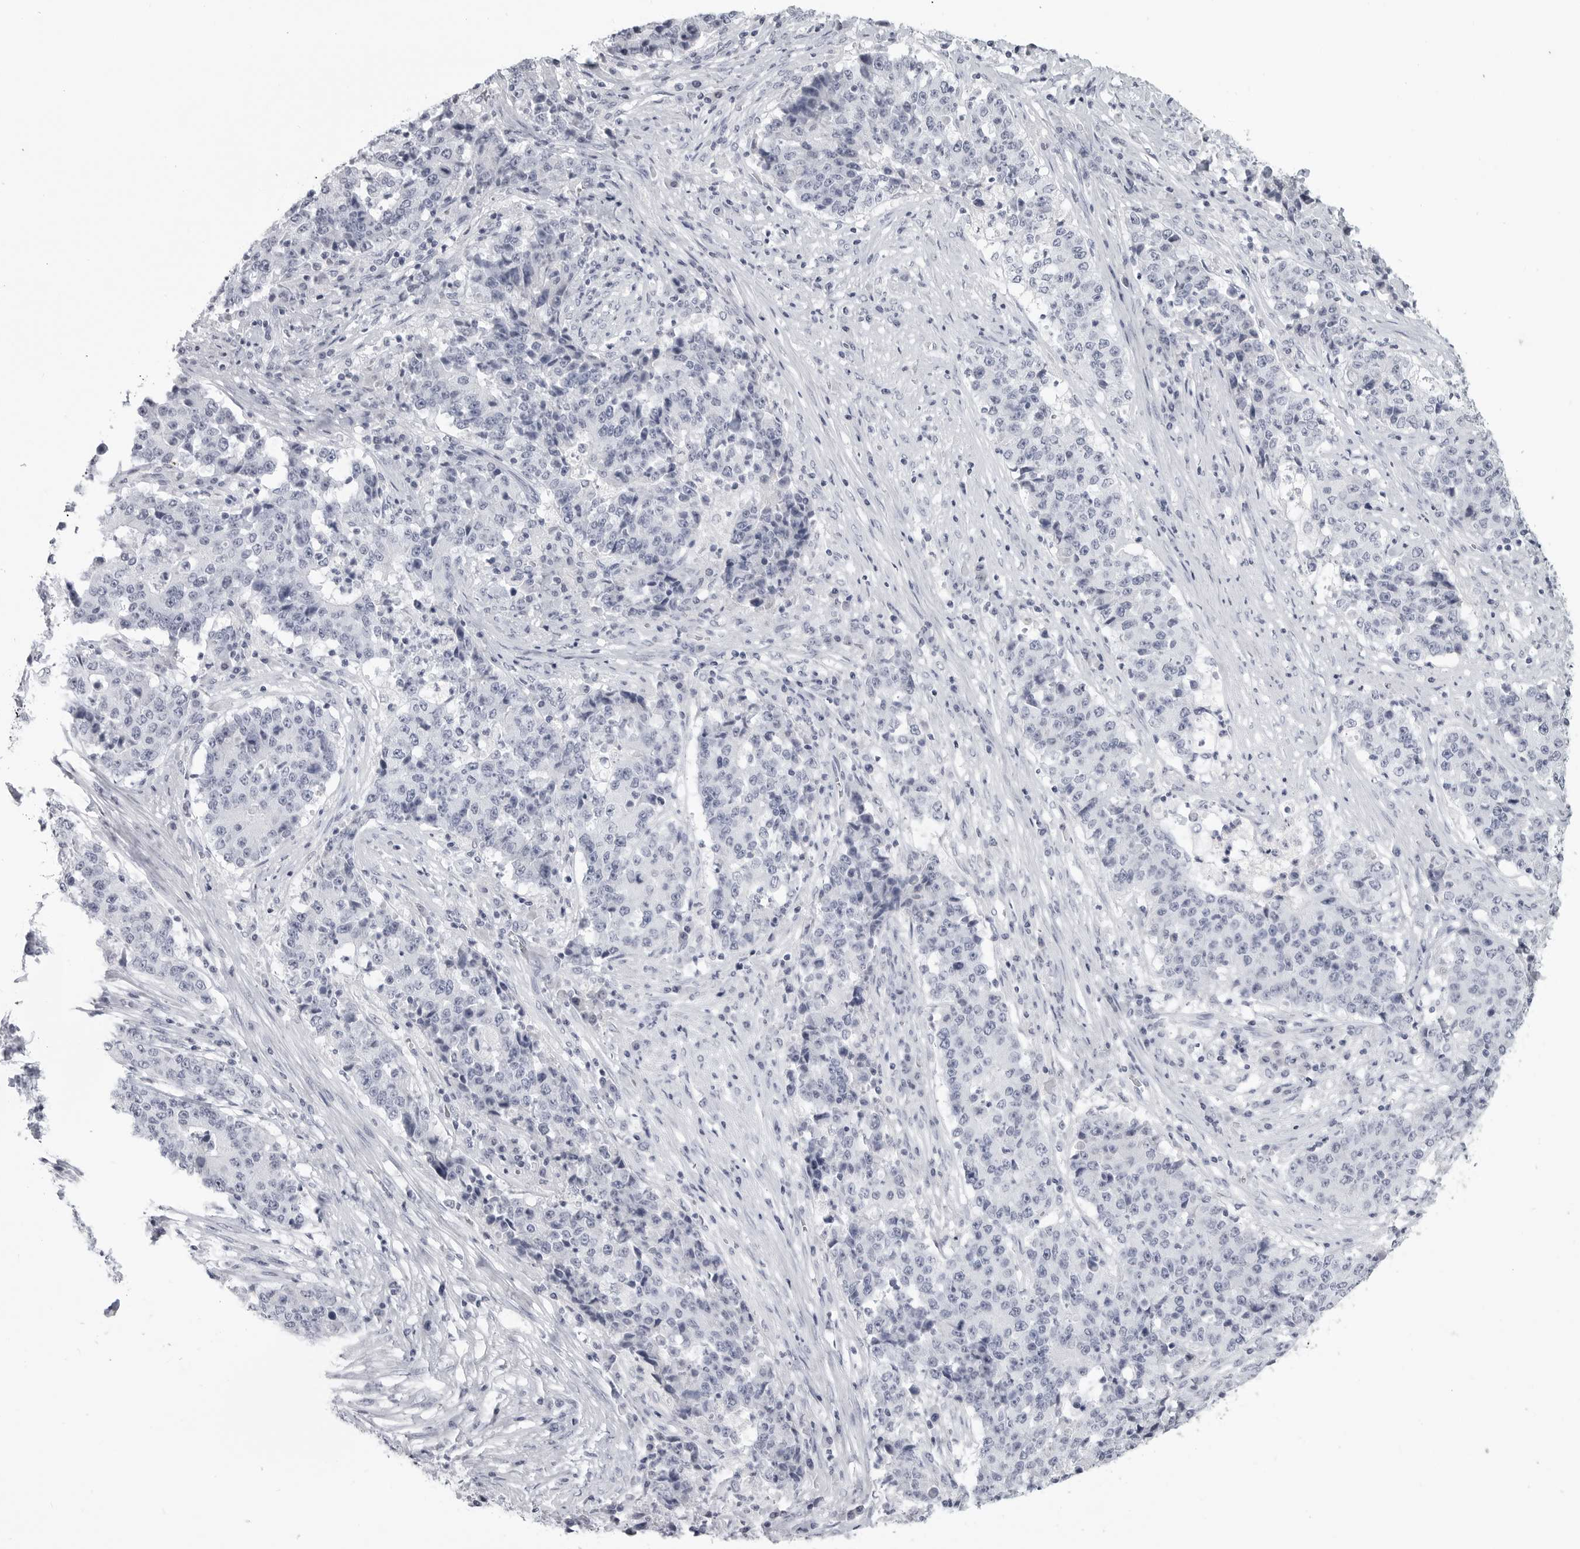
{"staining": {"intensity": "negative", "quantity": "none", "location": "none"}, "tissue": "stomach cancer", "cell_type": "Tumor cells", "image_type": "cancer", "snomed": [{"axis": "morphology", "description": "Adenocarcinoma, NOS"}, {"axis": "topography", "description": "Stomach"}], "caption": "This is an IHC micrograph of stomach adenocarcinoma. There is no expression in tumor cells.", "gene": "LY6D", "patient": {"sex": "male", "age": 59}}